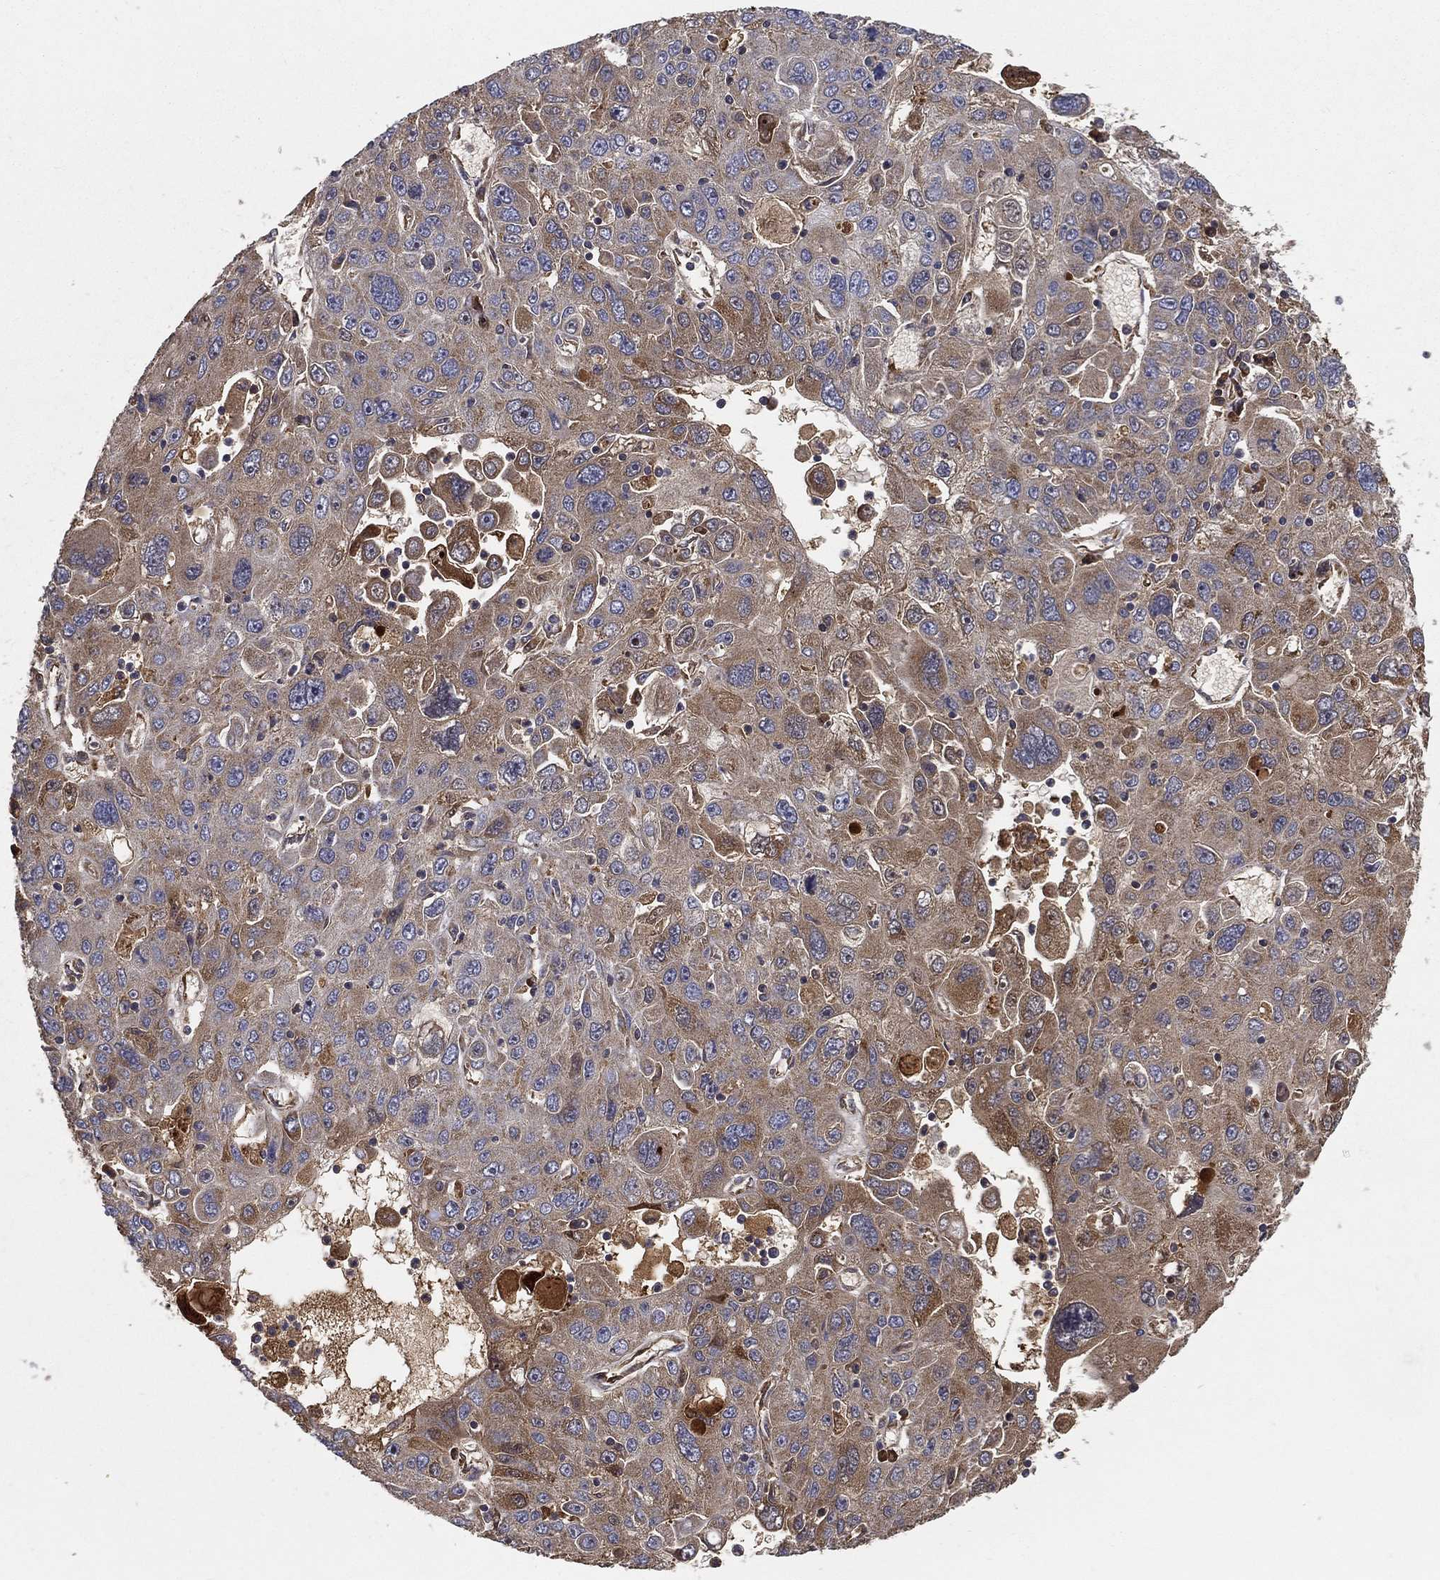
{"staining": {"intensity": "moderate", "quantity": "25%-75%", "location": "cytoplasmic/membranous"}, "tissue": "stomach cancer", "cell_type": "Tumor cells", "image_type": "cancer", "snomed": [{"axis": "morphology", "description": "Adenocarcinoma, NOS"}, {"axis": "topography", "description": "Stomach"}], "caption": "Immunohistochemical staining of human stomach adenocarcinoma displays medium levels of moderate cytoplasmic/membranous staining in about 25%-75% of tumor cells. Immunohistochemistry stains the protein of interest in brown and the nuclei are stained blue.", "gene": "MT-ND1", "patient": {"sex": "male", "age": 56}}